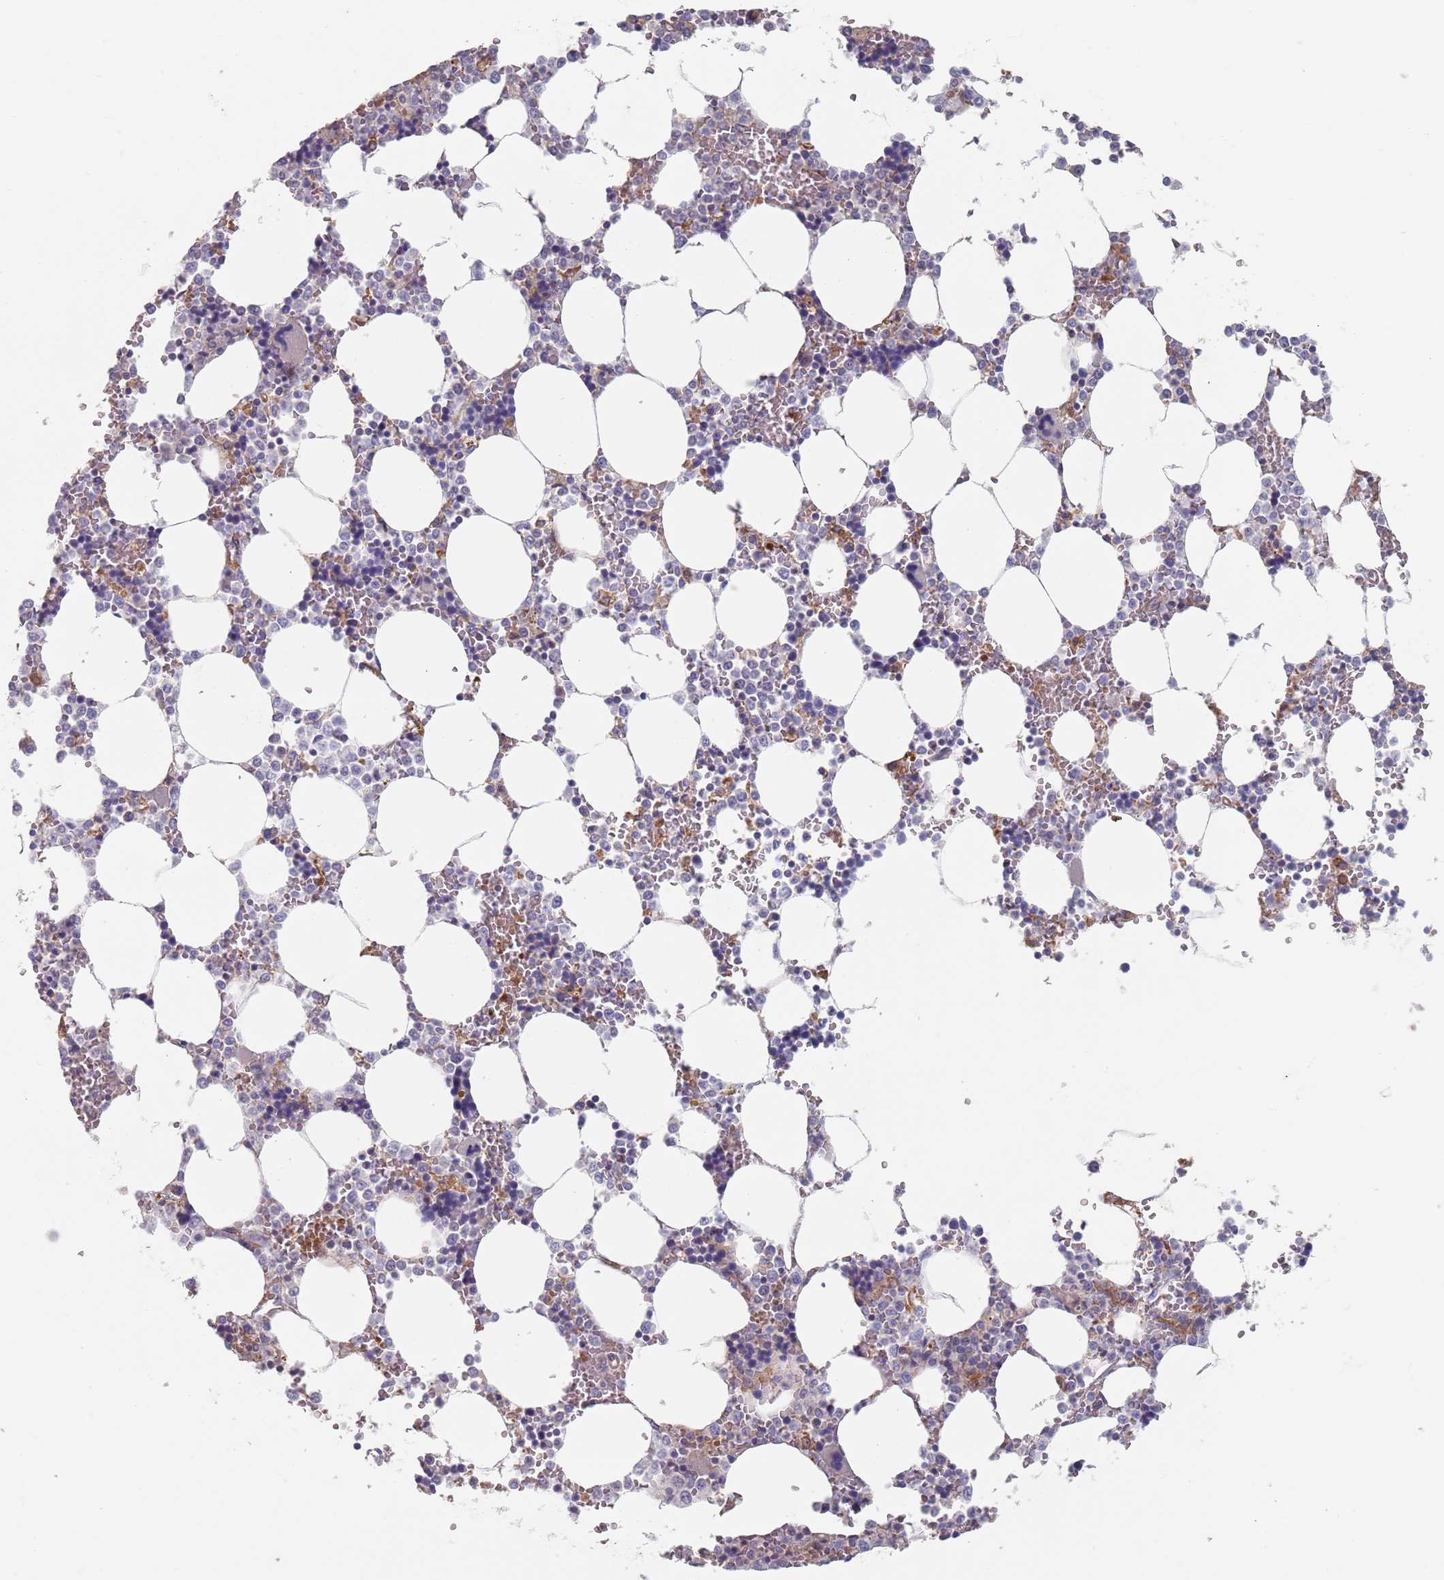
{"staining": {"intensity": "negative", "quantity": "none", "location": "none"}, "tissue": "bone marrow", "cell_type": "Hematopoietic cells", "image_type": "normal", "snomed": [{"axis": "morphology", "description": "Normal tissue, NOS"}, {"axis": "topography", "description": "Bone marrow"}], "caption": "Hematopoietic cells show no significant protein positivity in benign bone marrow.", "gene": "APPL2", "patient": {"sex": "male", "age": 64}}